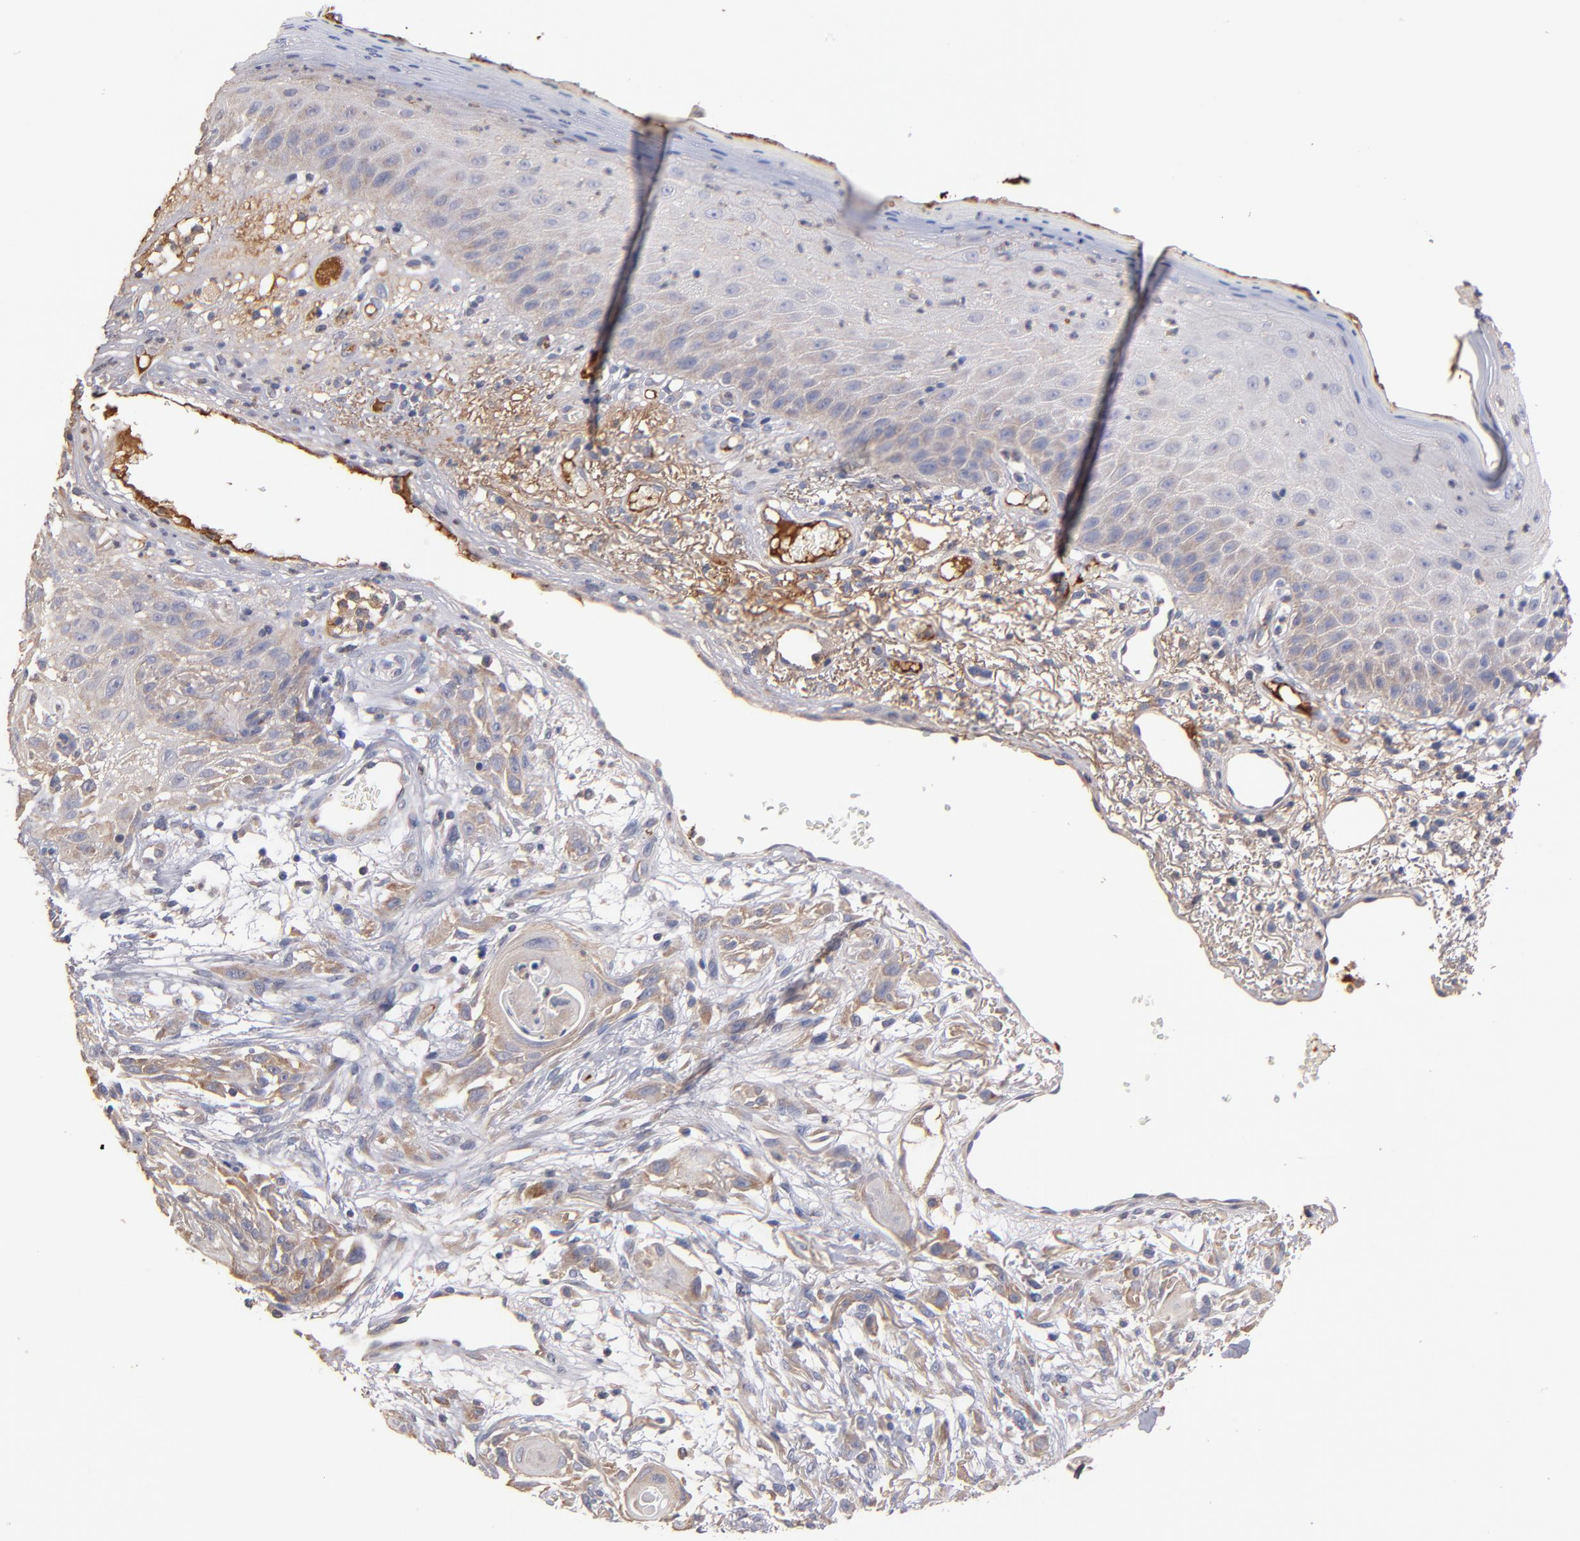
{"staining": {"intensity": "weak", "quantity": "25%-75%", "location": "cytoplasmic/membranous"}, "tissue": "skin cancer", "cell_type": "Tumor cells", "image_type": "cancer", "snomed": [{"axis": "morphology", "description": "Squamous cell carcinoma, NOS"}, {"axis": "topography", "description": "Skin"}], "caption": "Protein expression analysis of skin cancer (squamous cell carcinoma) exhibits weak cytoplasmic/membranous positivity in about 25%-75% of tumor cells.", "gene": "DACT1", "patient": {"sex": "female", "age": 59}}